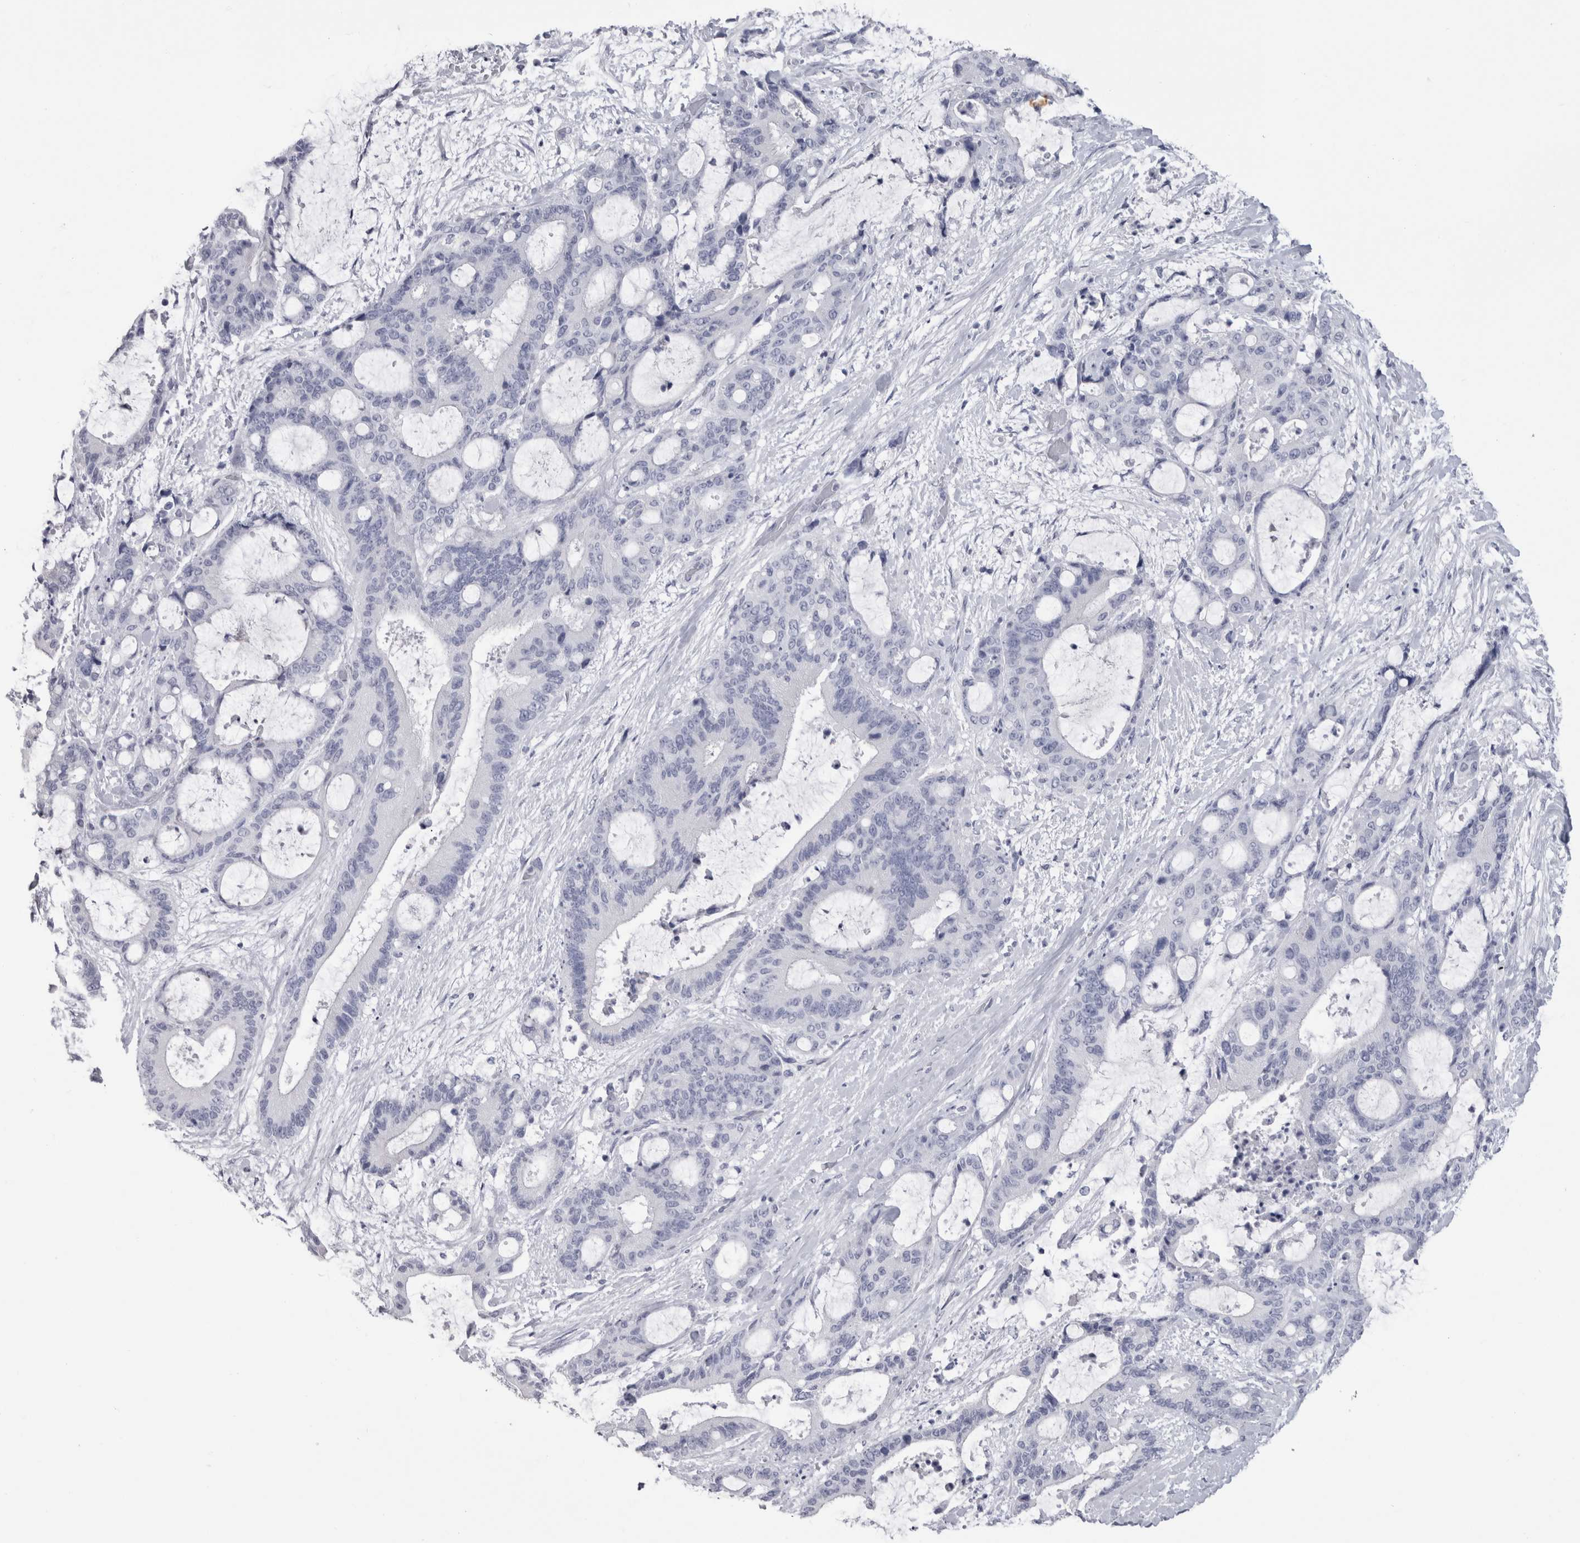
{"staining": {"intensity": "negative", "quantity": "none", "location": "none"}, "tissue": "liver cancer", "cell_type": "Tumor cells", "image_type": "cancer", "snomed": [{"axis": "morphology", "description": "Cholangiocarcinoma"}, {"axis": "topography", "description": "Liver"}], "caption": "High power microscopy image of an immunohistochemistry image of liver cancer, revealing no significant staining in tumor cells. (Brightfield microscopy of DAB immunohistochemistry (IHC) at high magnification).", "gene": "PTH", "patient": {"sex": "female", "age": 73}}